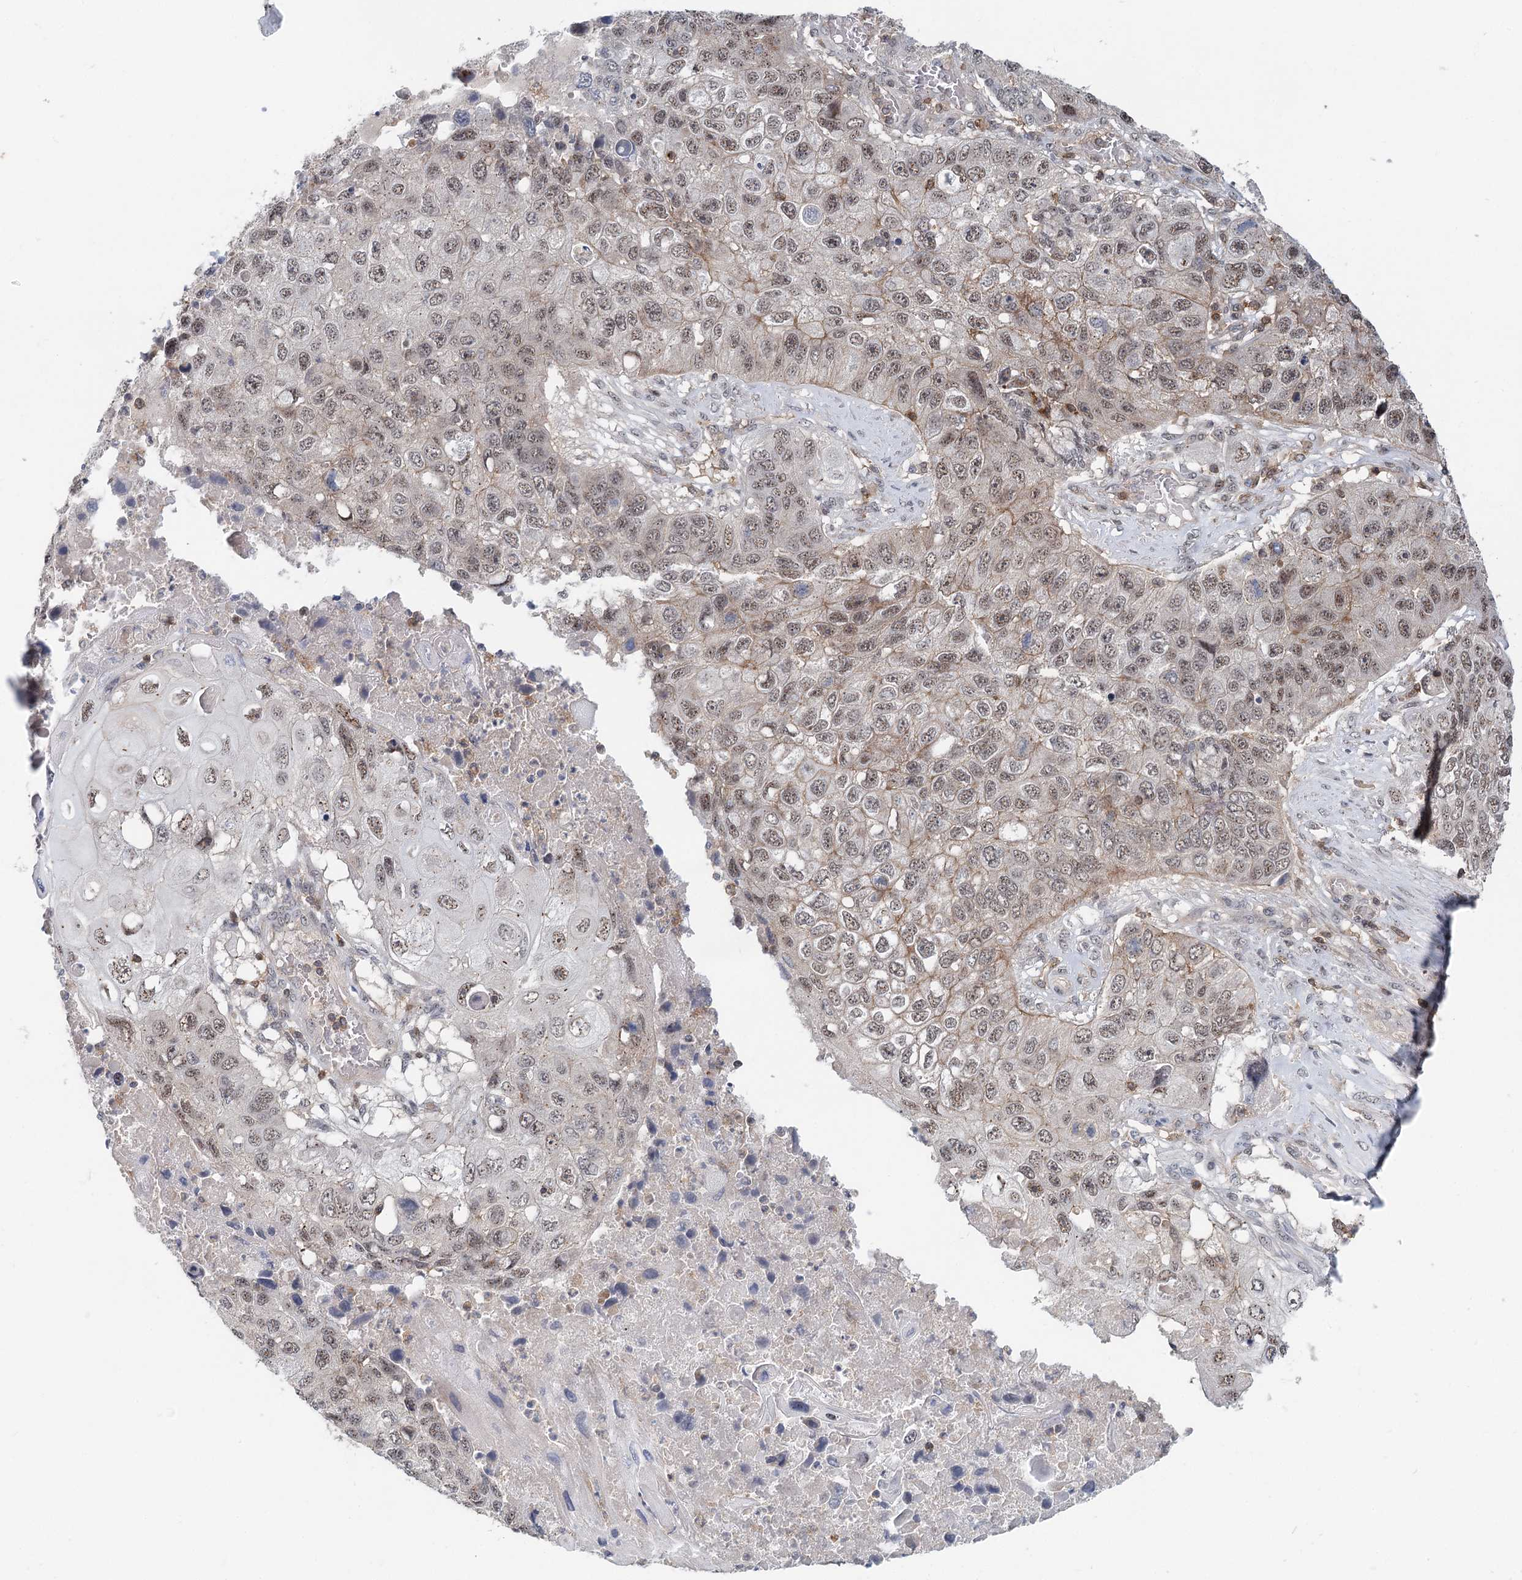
{"staining": {"intensity": "weak", "quantity": ">75%", "location": "nuclear"}, "tissue": "lung cancer", "cell_type": "Tumor cells", "image_type": "cancer", "snomed": [{"axis": "morphology", "description": "Squamous cell carcinoma, NOS"}, {"axis": "topography", "description": "Lung"}], "caption": "A brown stain shows weak nuclear positivity of a protein in human squamous cell carcinoma (lung) tumor cells.", "gene": "CDC42SE2", "patient": {"sex": "male", "age": 61}}